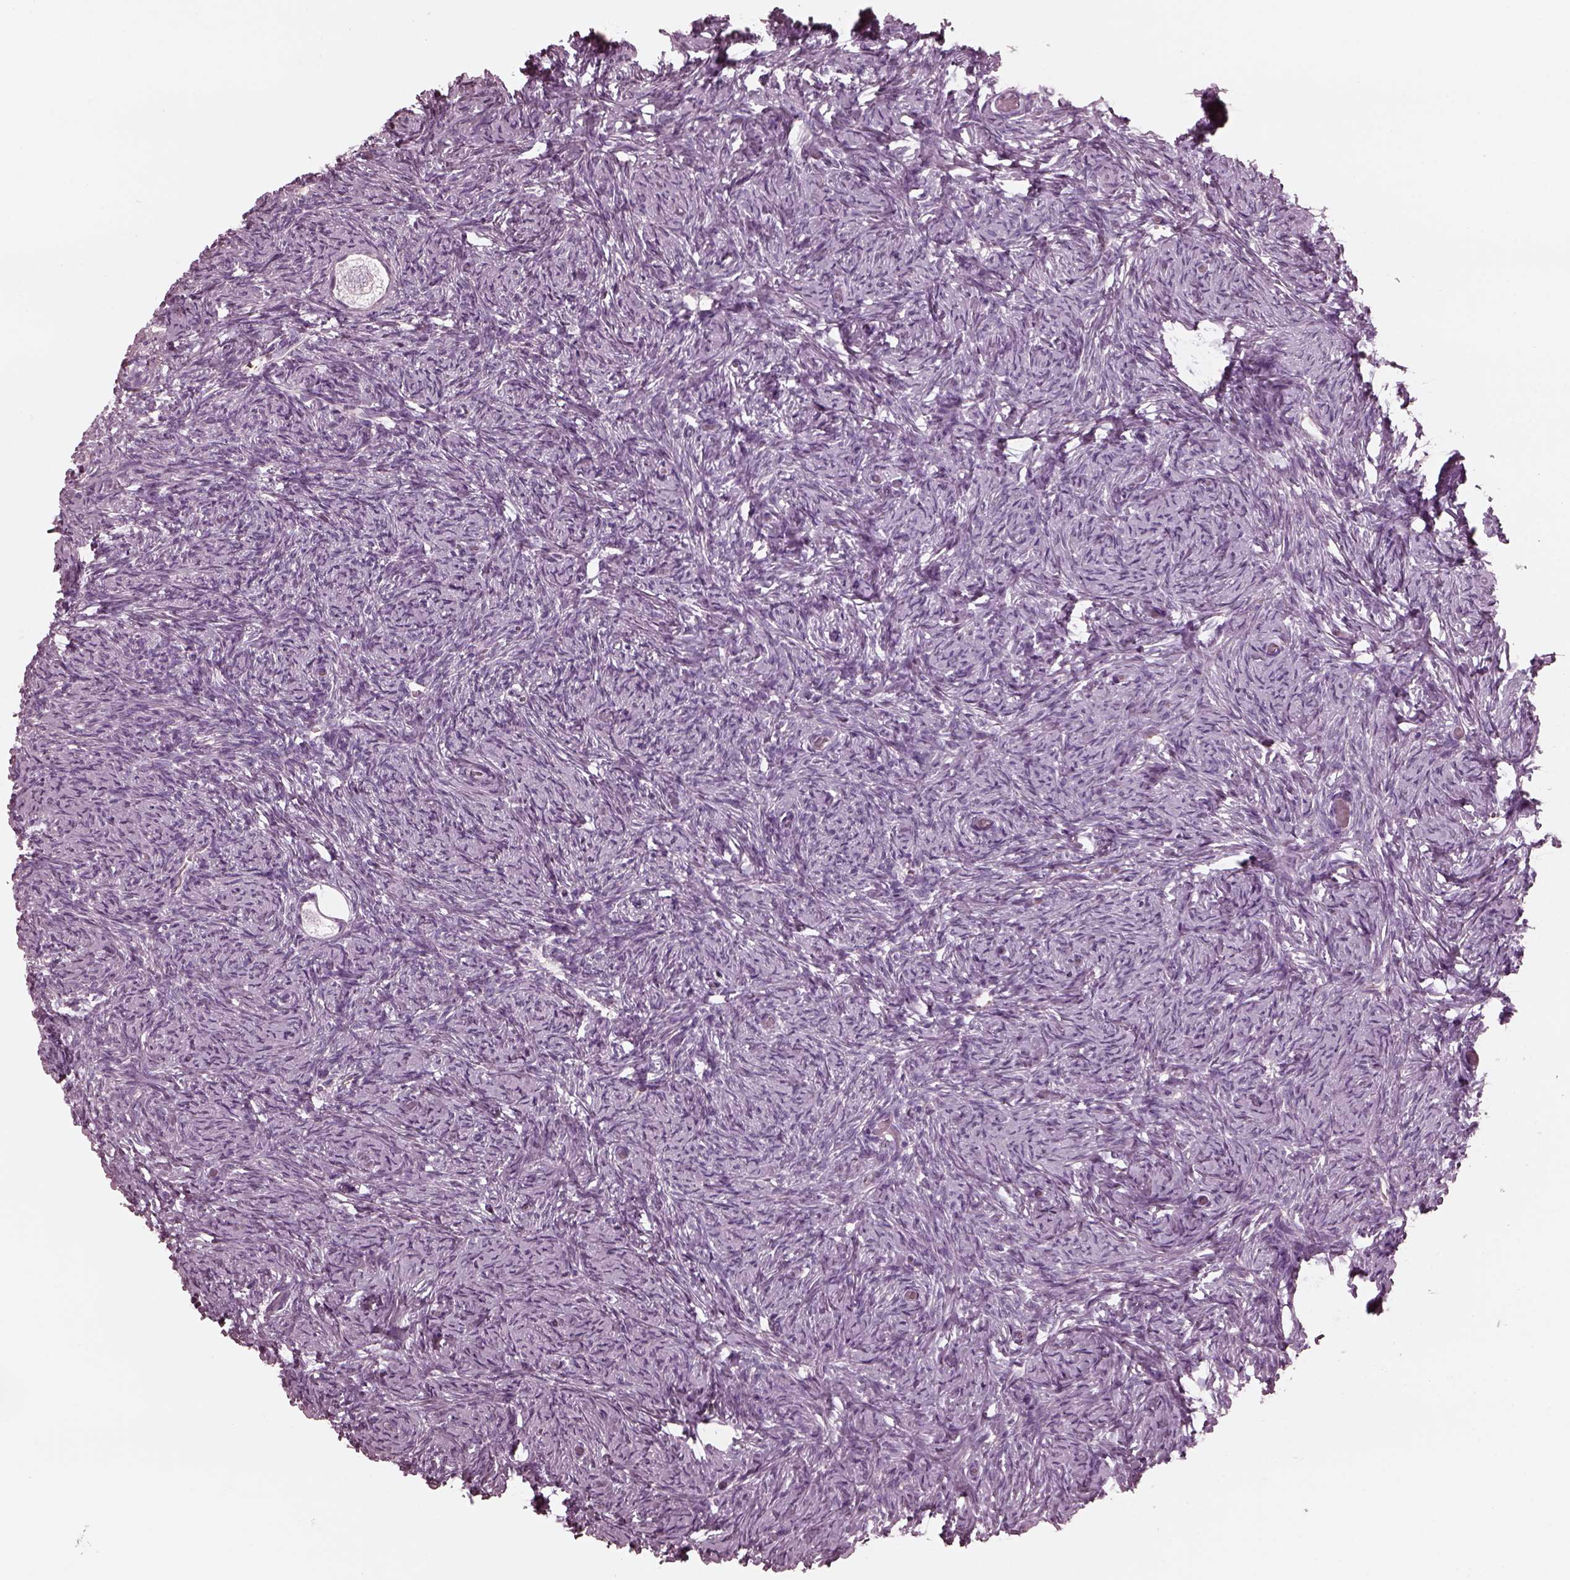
{"staining": {"intensity": "negative", "quantity": "none", "location": "none"}, "tissue": "ovary", "cell_type": "Follicle cells", "image_type": "normal", "snomed": [{"axis": "morphology", "description": "Normal tissue, NOS"}, {"axis": "topography", "description": "Ovary"}], "caption": "Immunohistochemistry of benign ovary displays no expression in follicle cells.", "gene": "CGA", "patient": {"sex": "female", "age": 39}}